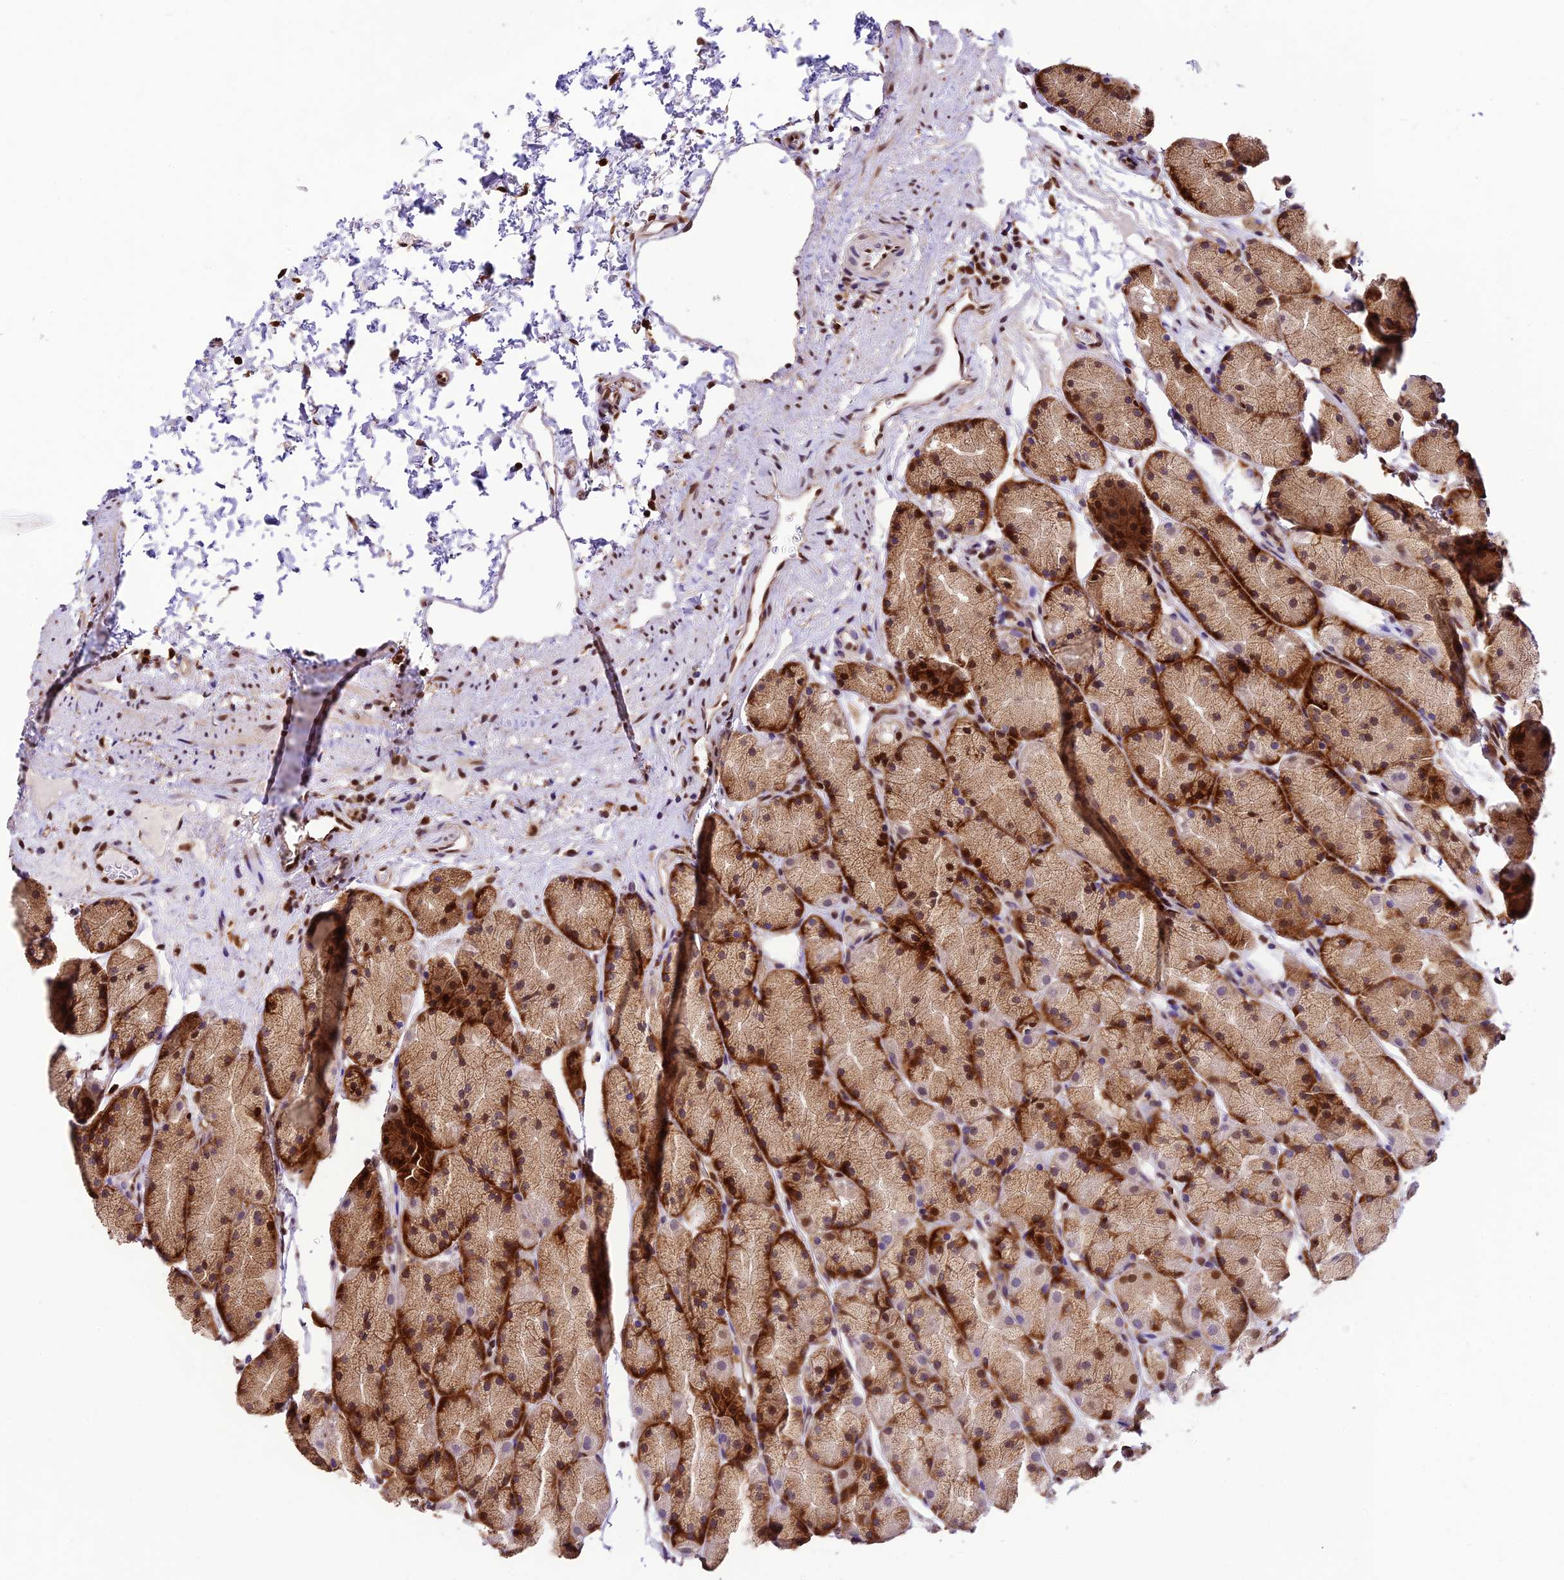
{"staining": {"intensity": "strong", "quantity": "25%-75%", "location": "cytoplasmic/membranous,nuclear"}, "tissue": "stomach", "cell_type": "Glandular cells", "image_type": "normal", "snomed": [{"axis": "morphology", "description": "Normal tissue, NOS"}, {"axis": "topography", "description": "Stomach, upper"}, {"axis": "topography", "description": "Stomach"}], "caption": "The image reveals staining of benign stomach, revealing strong cytoplasmic/membranous,nuclear protein positivity (brown color) within glandular cells. The protein of interest is shown in brown color, while the nuclei are stained blue.", "gene": "TRIM22", "patient": {"sex": "male", "age": 47}}